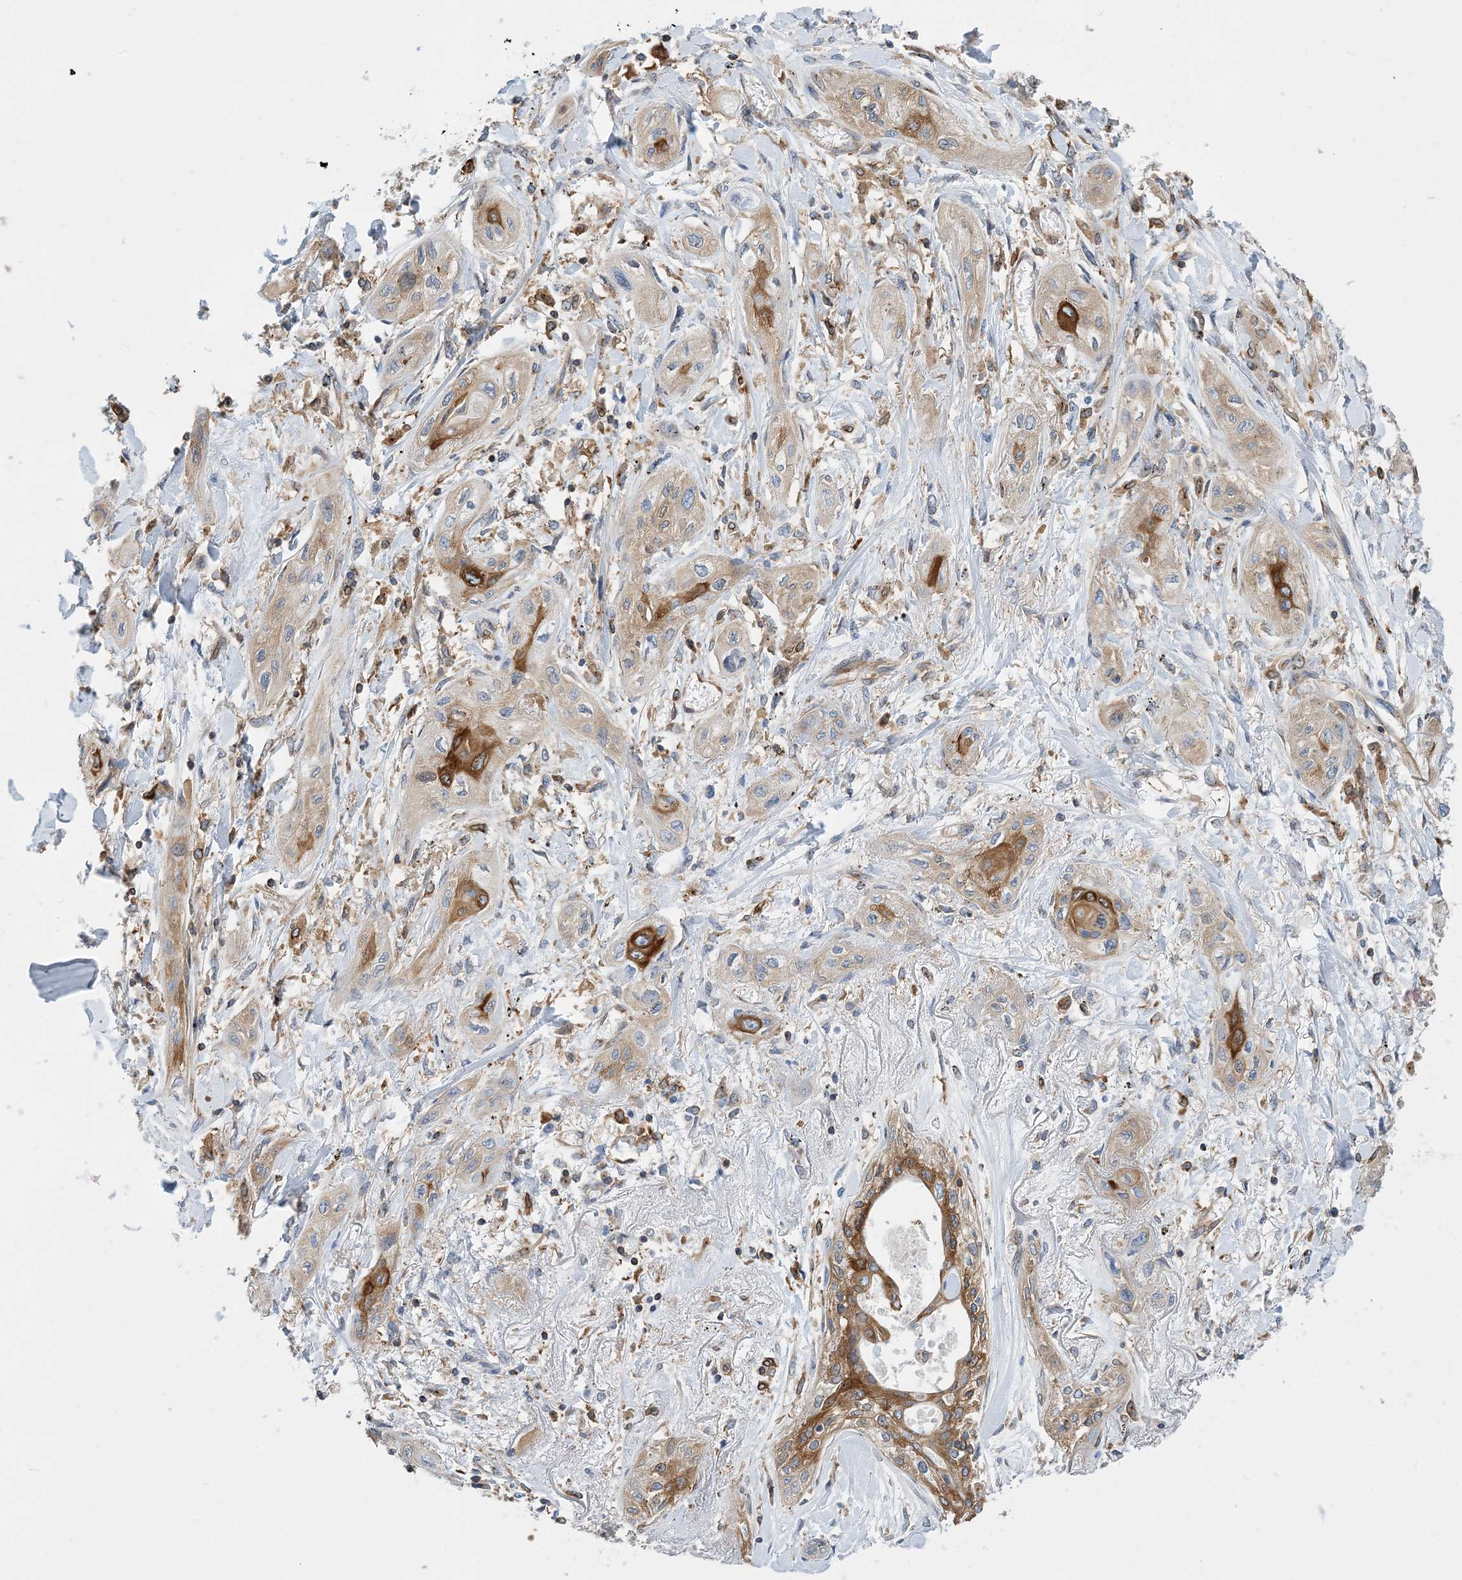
{"staining": {"intensity": "moderate", "quantity": "25%-75%", "location": "cytoplasmic/membranous"}, "tissue": "lung cancer", "cell_type": "Tumor cells", "image_type": "cancer", "snomed": [{"axis": "morphology", "description": "Squamous cell carcinoma, NOS"}, {"axis": "topography", "description": "Lung"}], "caption": "Lung squamous cell carcinoma was stained to show a protein in brown. There is medium levels of moderate cytoplasmic/membranous positivity in approximately 25%-75% of tumor cells. The staining is performed using DAB (3,3'-diaminobenzidine) brown chromogen to label protein expression. The nuclei are counter-stained blue using hematoxylin.", "gene": "DYNC1LI1", "patient": {"sex": "female", "age": 47}}